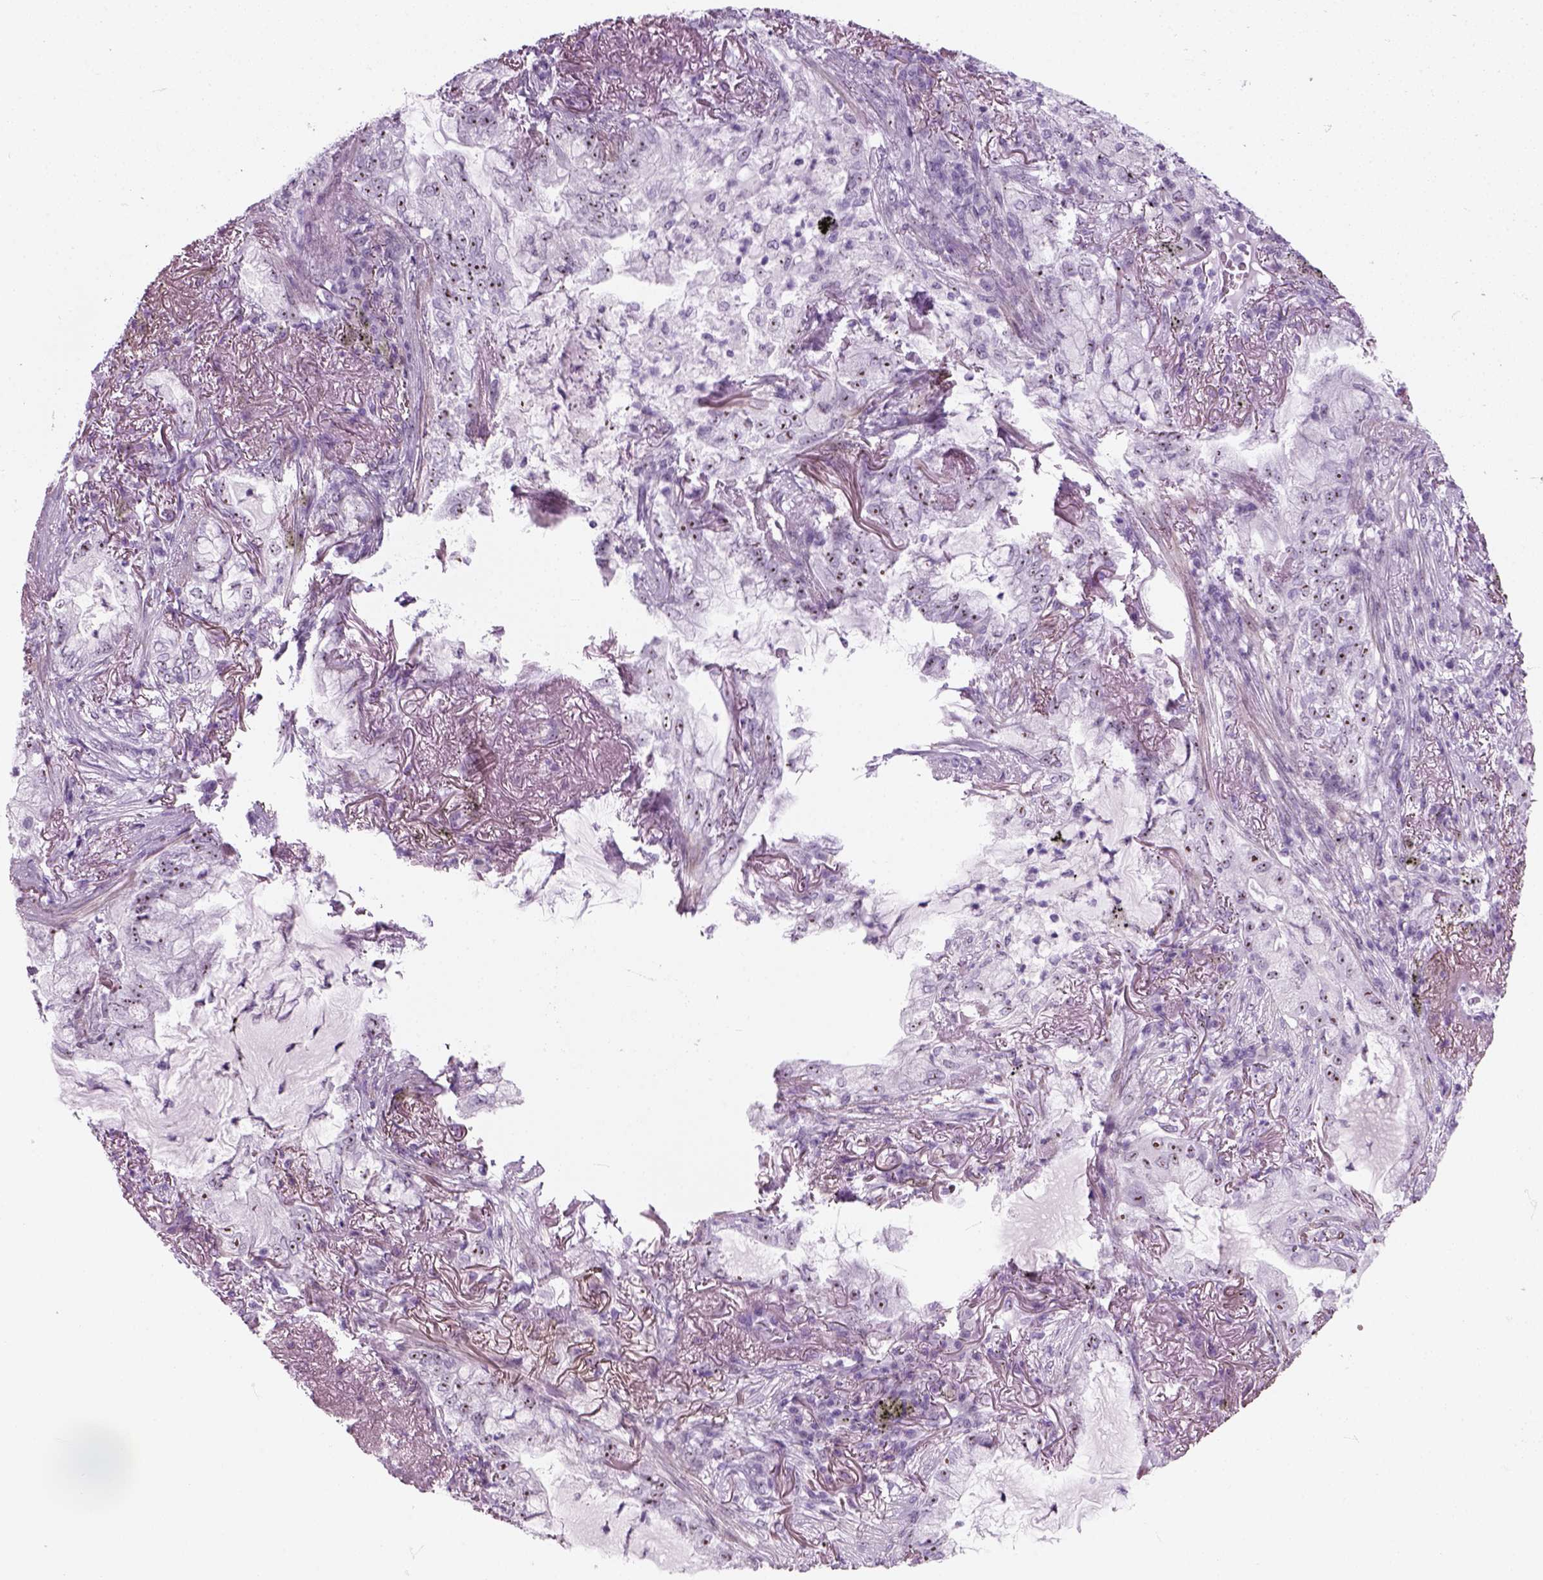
{"staining": {"intensity": "moderate", "quantity": "25%-75%", "location": "nuclear"}, "tissue": "lung cancer", "cell_type": "Tumor cells", "image_type": "cancer", "snomed": [{"axis": "morphology", "description": "Adenocarcinoma, NOS"}, {"axis": "topography", "description": "Lung"}], "caption": "Protein staining of lung cancer (adenocarcinoma) tissue exhibits moderate nuclear staining in about 25%-75% of tumor cells. The staining is performed using DAB (3,3'-diaminobenzidine) brown chromogen to label protein expression. The nuclei are counter-stained blue using hematoxylin.", "gene": "ZNF865", "patient": {"sex": "female", "age": 73}}